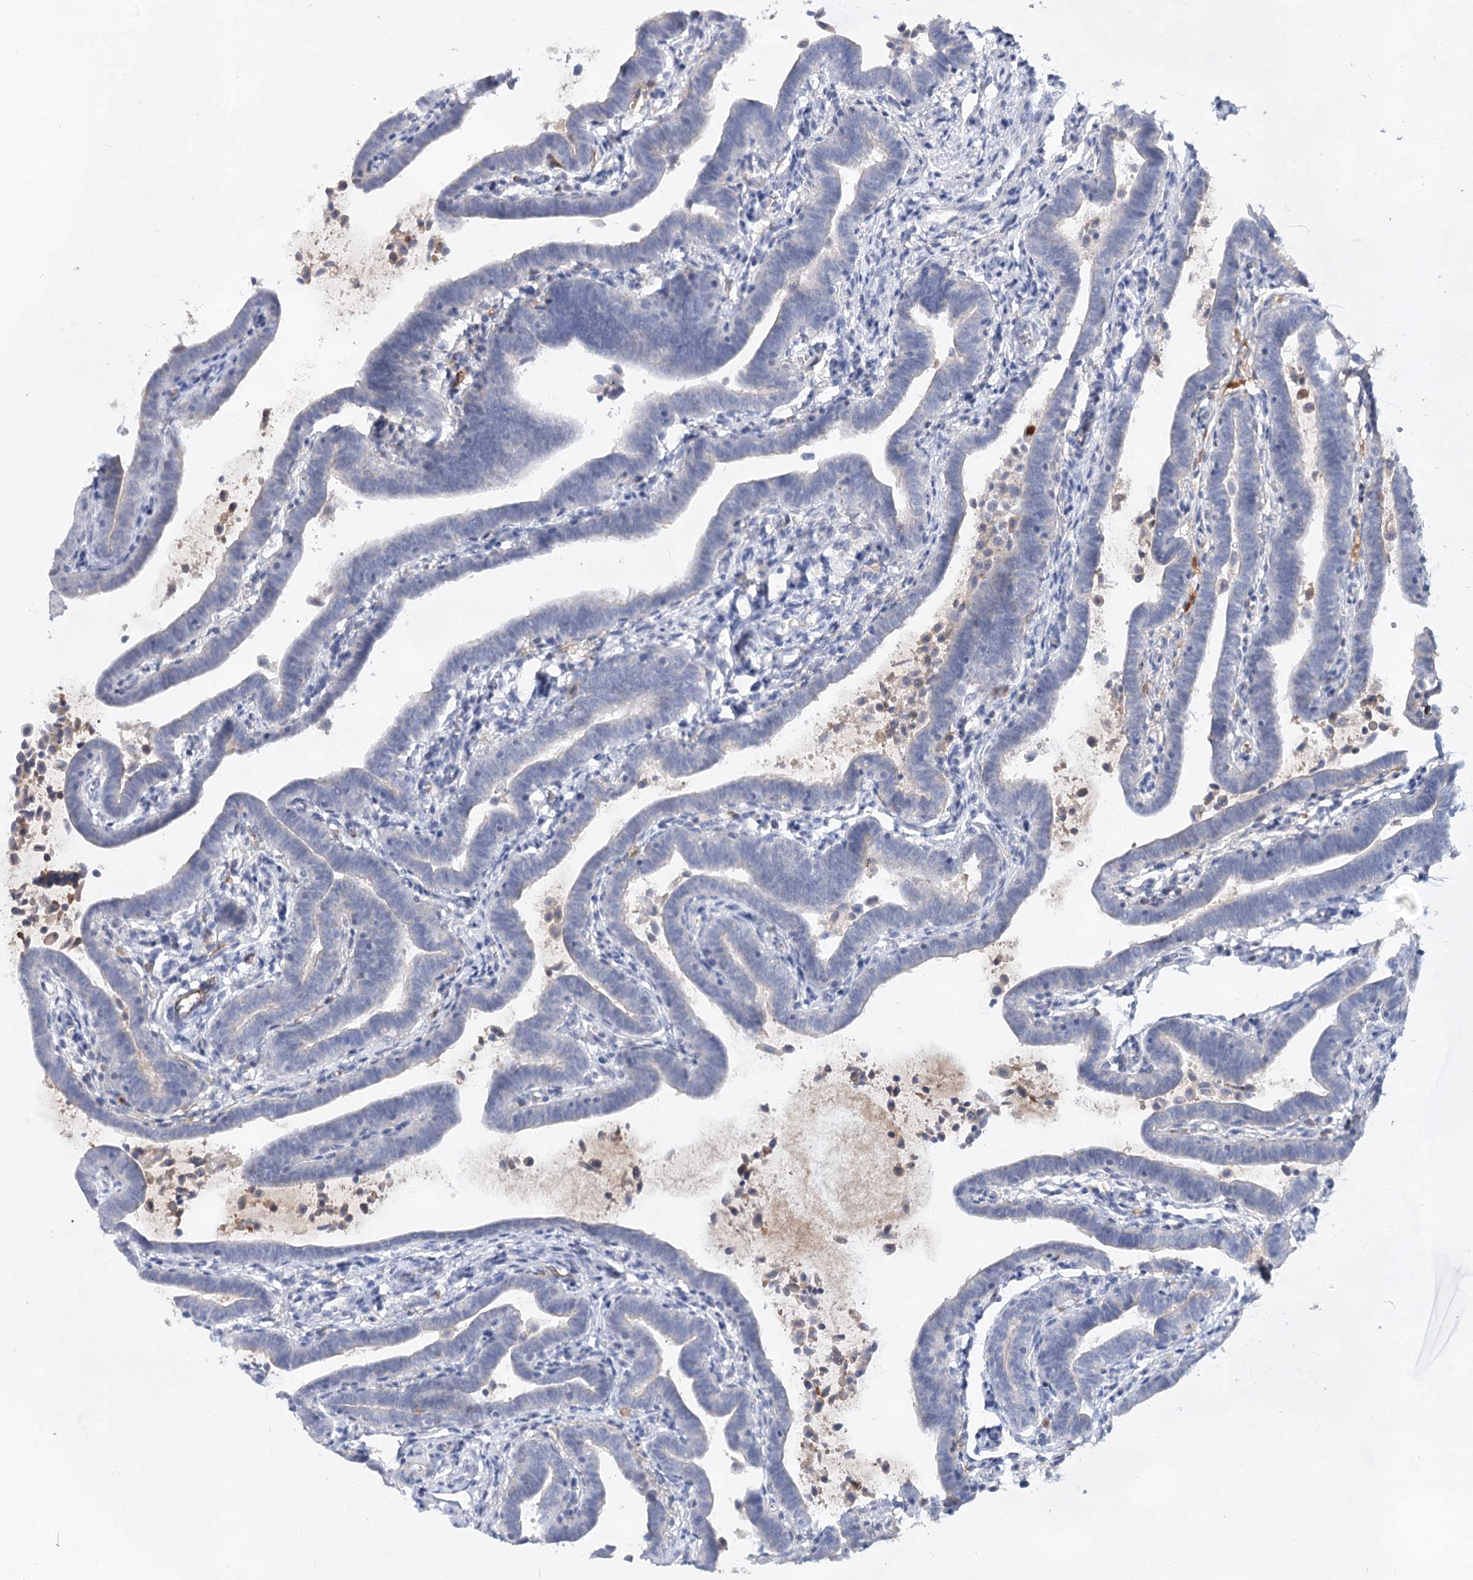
{"staining": {"intensity": "negative", "quantity": "none", "location": "none"}, "tissue": "fallopian tube", "cell_type": "Glandular cells", "image_type": "normal", "snomed": [{"axis": "morphology", "description": "Normal tissue, NOS"}, {"axis": "topography", "description": "Fallopian tube"}], "caption": "Immunohistochemistry histopathology image of benign fallopian tube: fallopian tube stained with DAB demonstrates no significant protein expression in glandular cells.", "gene": "TASOR2", "patient": {"sex": "female", "age": 36}}